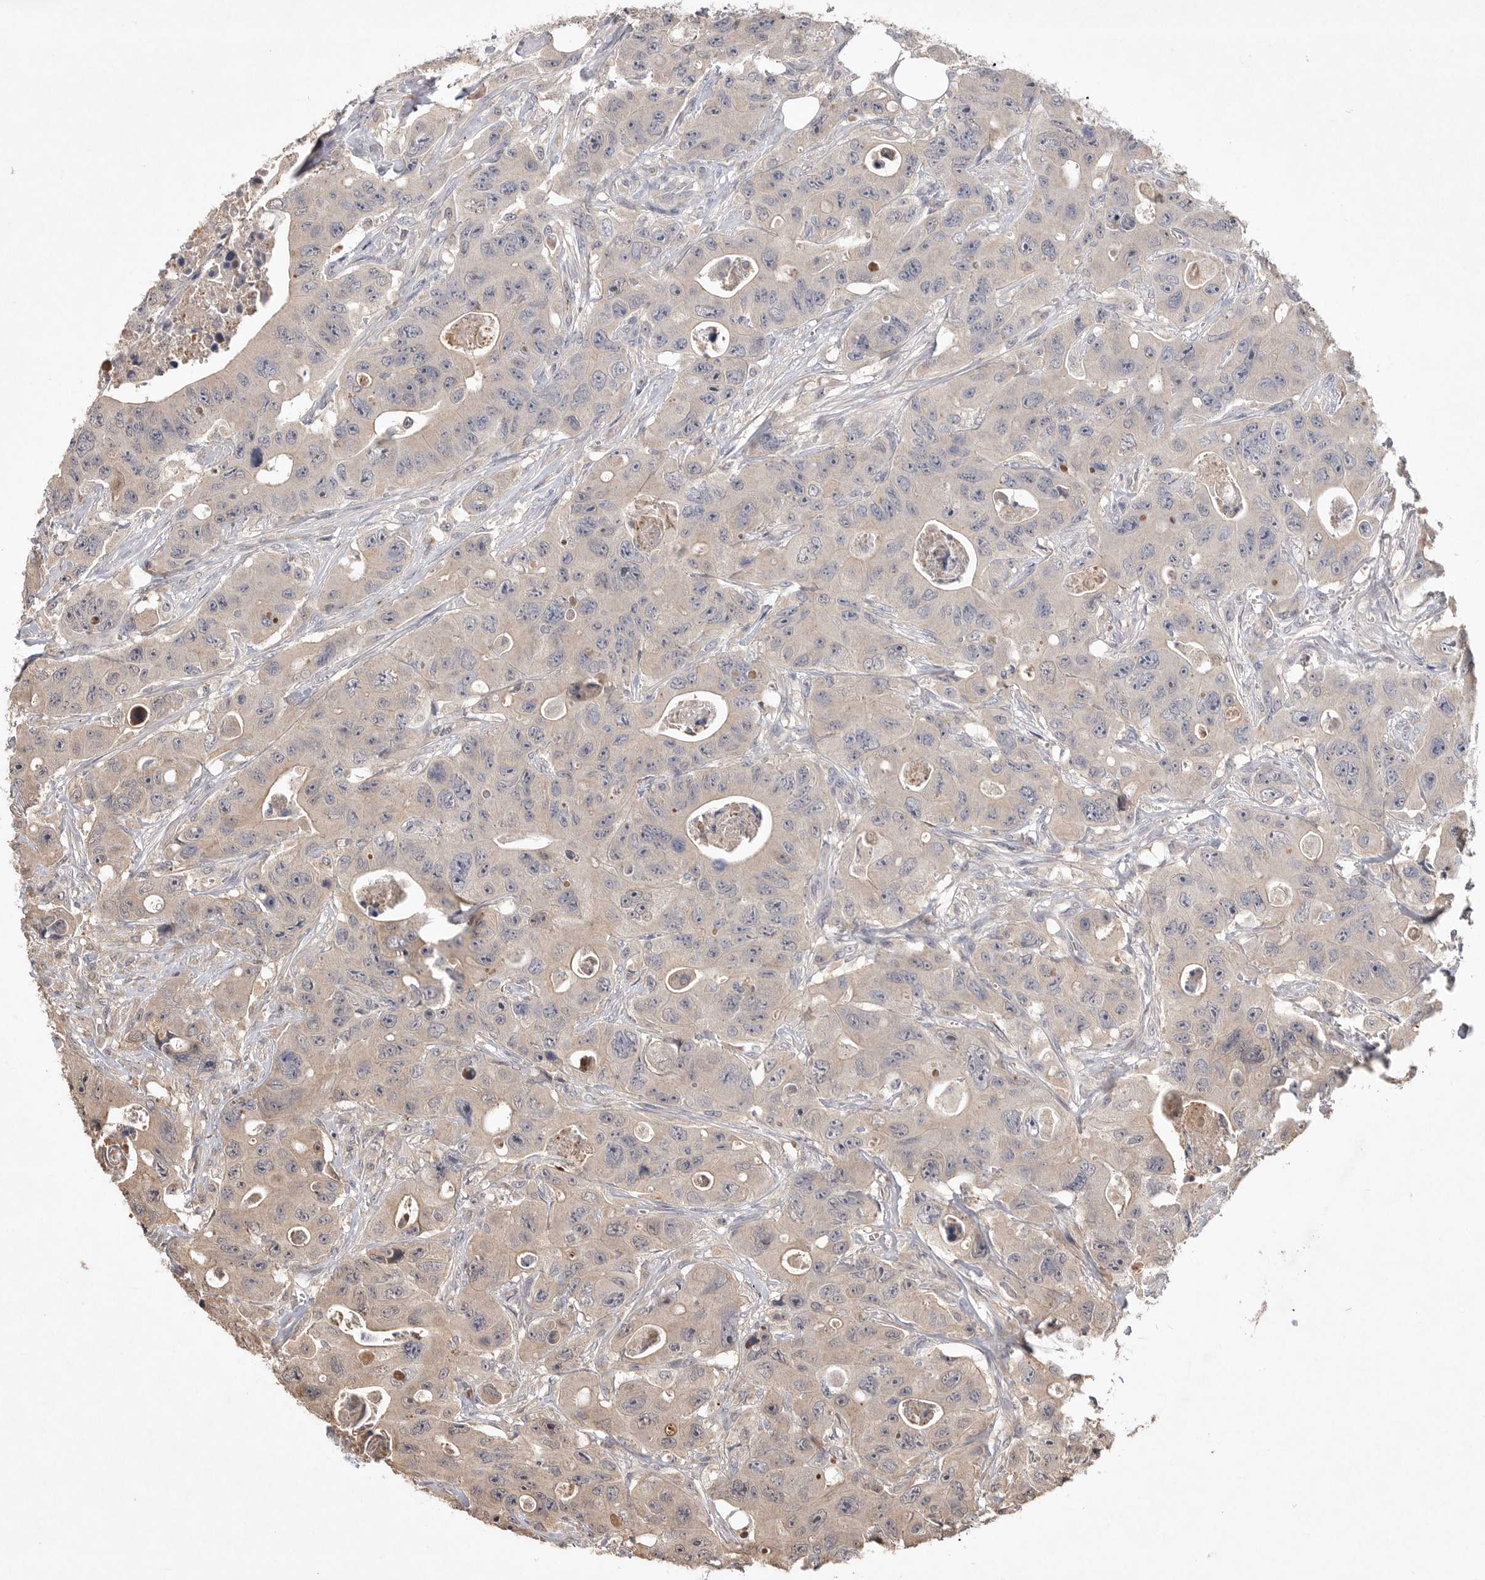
{"staining": {"intensity": "weak", "quantity": "<25%", "location": "cytoplasmic/membranous"}, "tissue": "colorectal cancer", "cell_type": "Tumor cells", "image_type": "cancer", "snomed": [{"axis": "morphology", "description": "Adenocarcinoma, NOS"}, {"axis": "topography", "description": "Colon"}], "caption": "Protein analysis of colorectal cancer displays no significant positivity in tumor cells.", "gene": "VN1R4", "patient": {"sex": "female", "age": 46}}